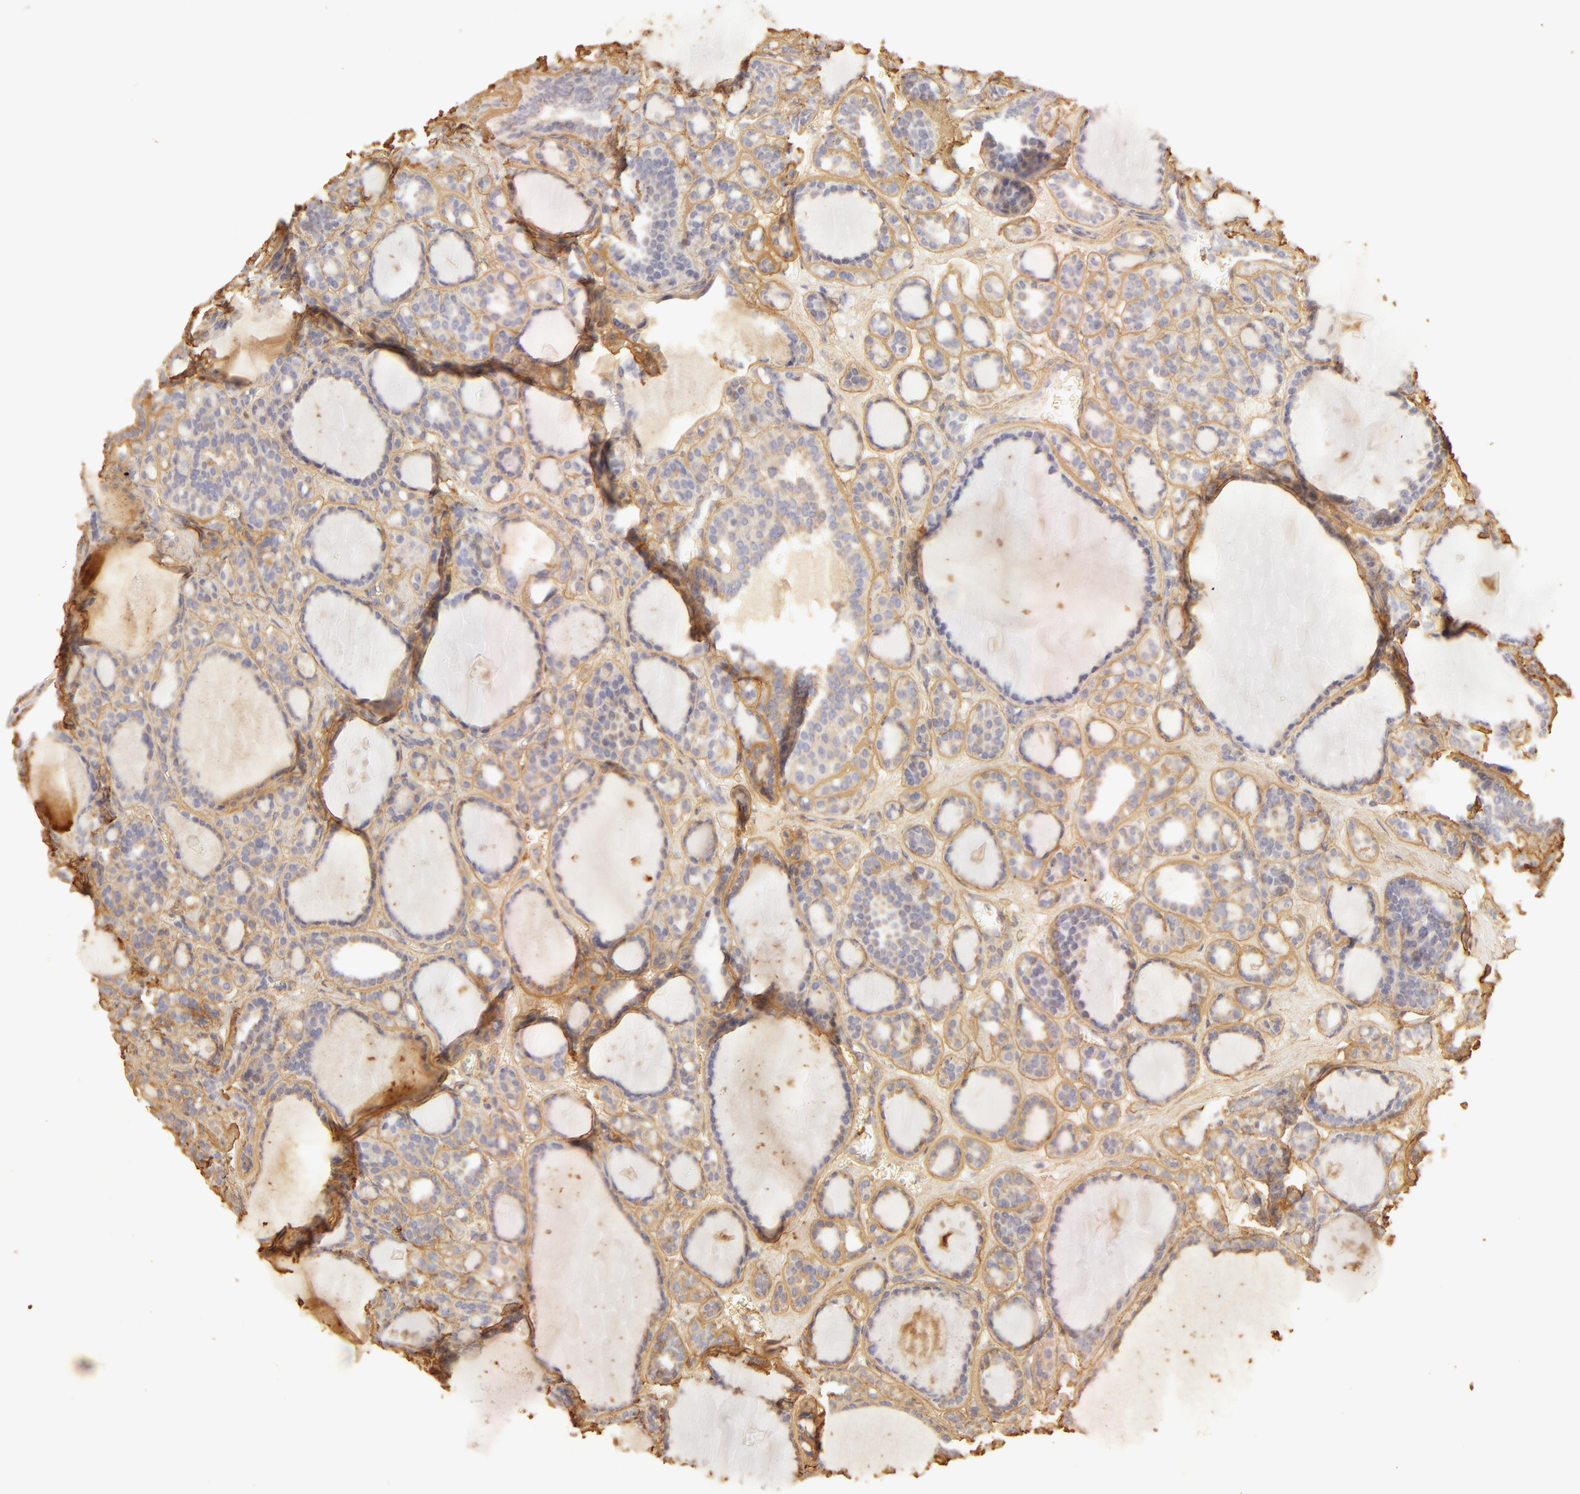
{"staining": {"intensity": "weak", "quantity": "25%-75%", "location": "cytoplasmic/membranous"}, "tissue": "thyroid cancer", "cell_type": "Tumor cells", "image_type": "cancer", "snomed": [{"axis": "morphology", "description": "Follicular adenoma carcinoma, NOS"}, {"axis": "topography", "description": "Thyroid gland"}], "caption": "Thyroid cancer stained for a protein reveals weak cytoplasmic/membranous positivity in tumor cells.", "gene": "COL4A1", "patient": {"sex": "female", "age": 71}}